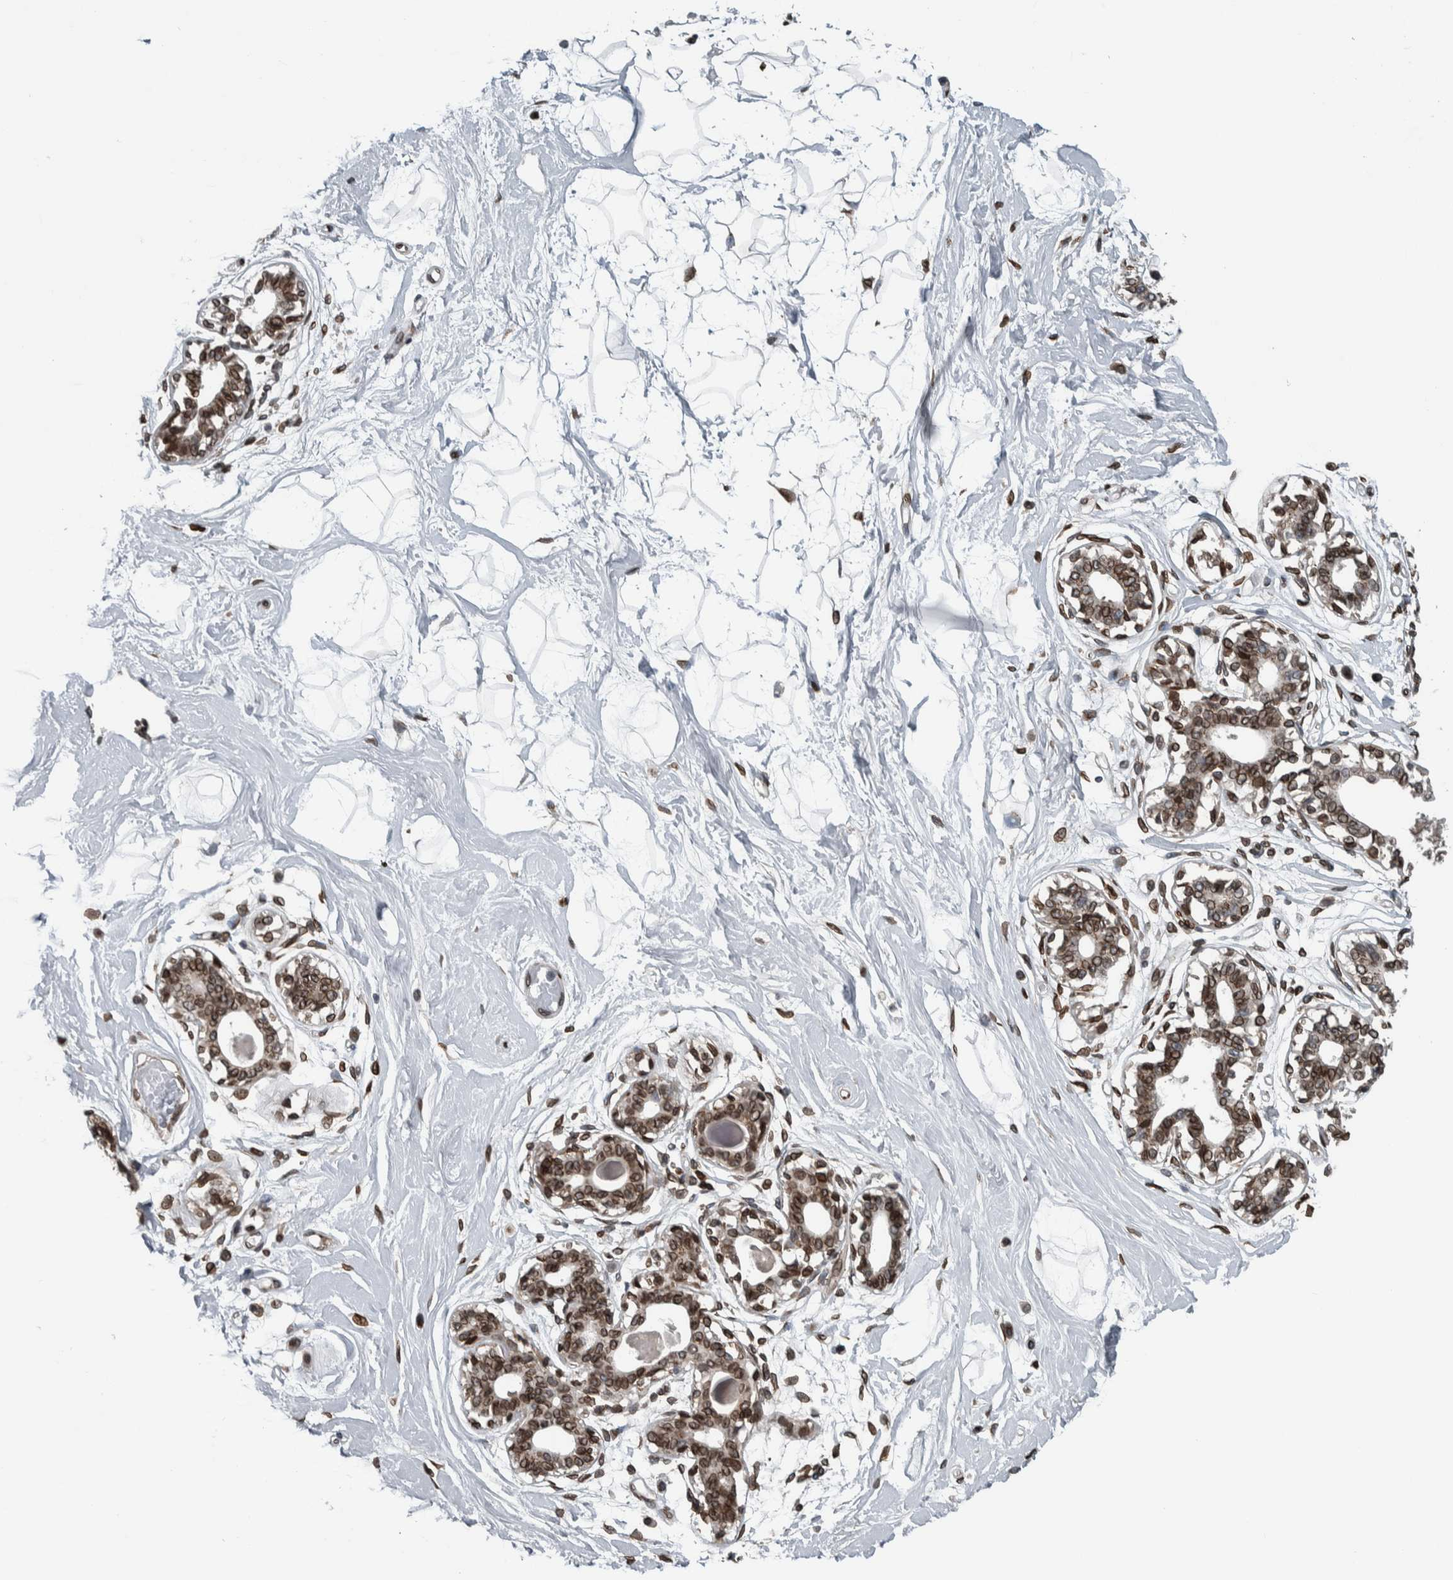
{"staining": {"intensity": "negative", "quantity": "none", "location": "none"}, "tissue": "breast", "cell_type": "Adipocytes", "image_type": "normal", "snomed": [{"axis": "morphology", "description": "Normal tissue, NOS"}, {"axis": "topography", "description": "Breast"}], "caption": "DAB (3,3'-diaminobenzidine) immunohistochemical staining of unremarkable breast displays no significant positivity in adipocytes.", "gene": "FAM135B", "patient": {"sex": "female", "age": 45}}